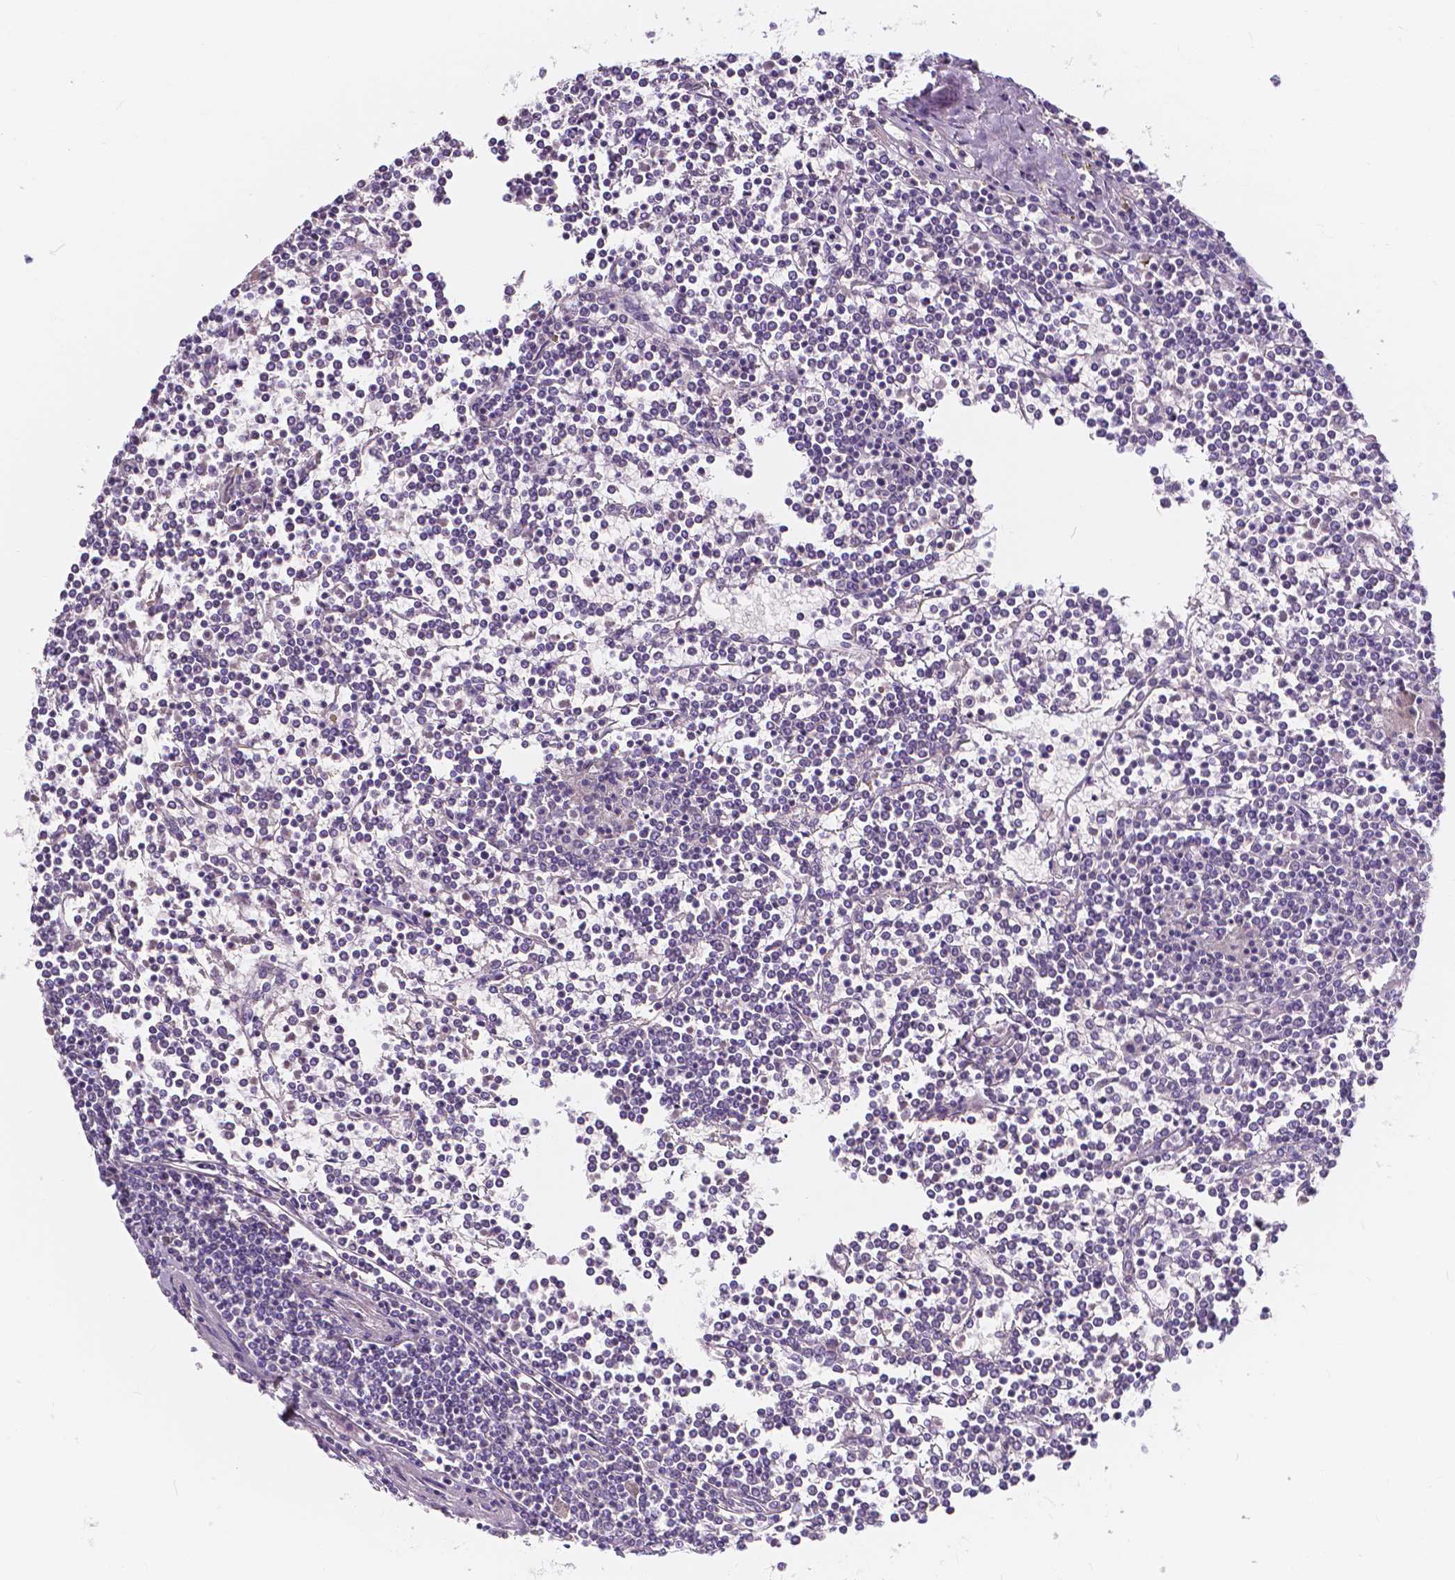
{"staining": {"intensity": "negative", "quantity": "none", "location": "none"}, "tissue": "lymphoma", "cell_type": "Tumor cells", "image_type": "cancer", "snomed": [{"axis": "morphology", "description": "Malignant lymphoma, non-Hodgkin's type, Low grade"}, {"axis": "topography", "description": "Spleen"}], "caption": "There is no significant expression in tumor cells of lymphoma.", "gene": "CLSTN2", "patient": {"sex": "female", "age": 19}}